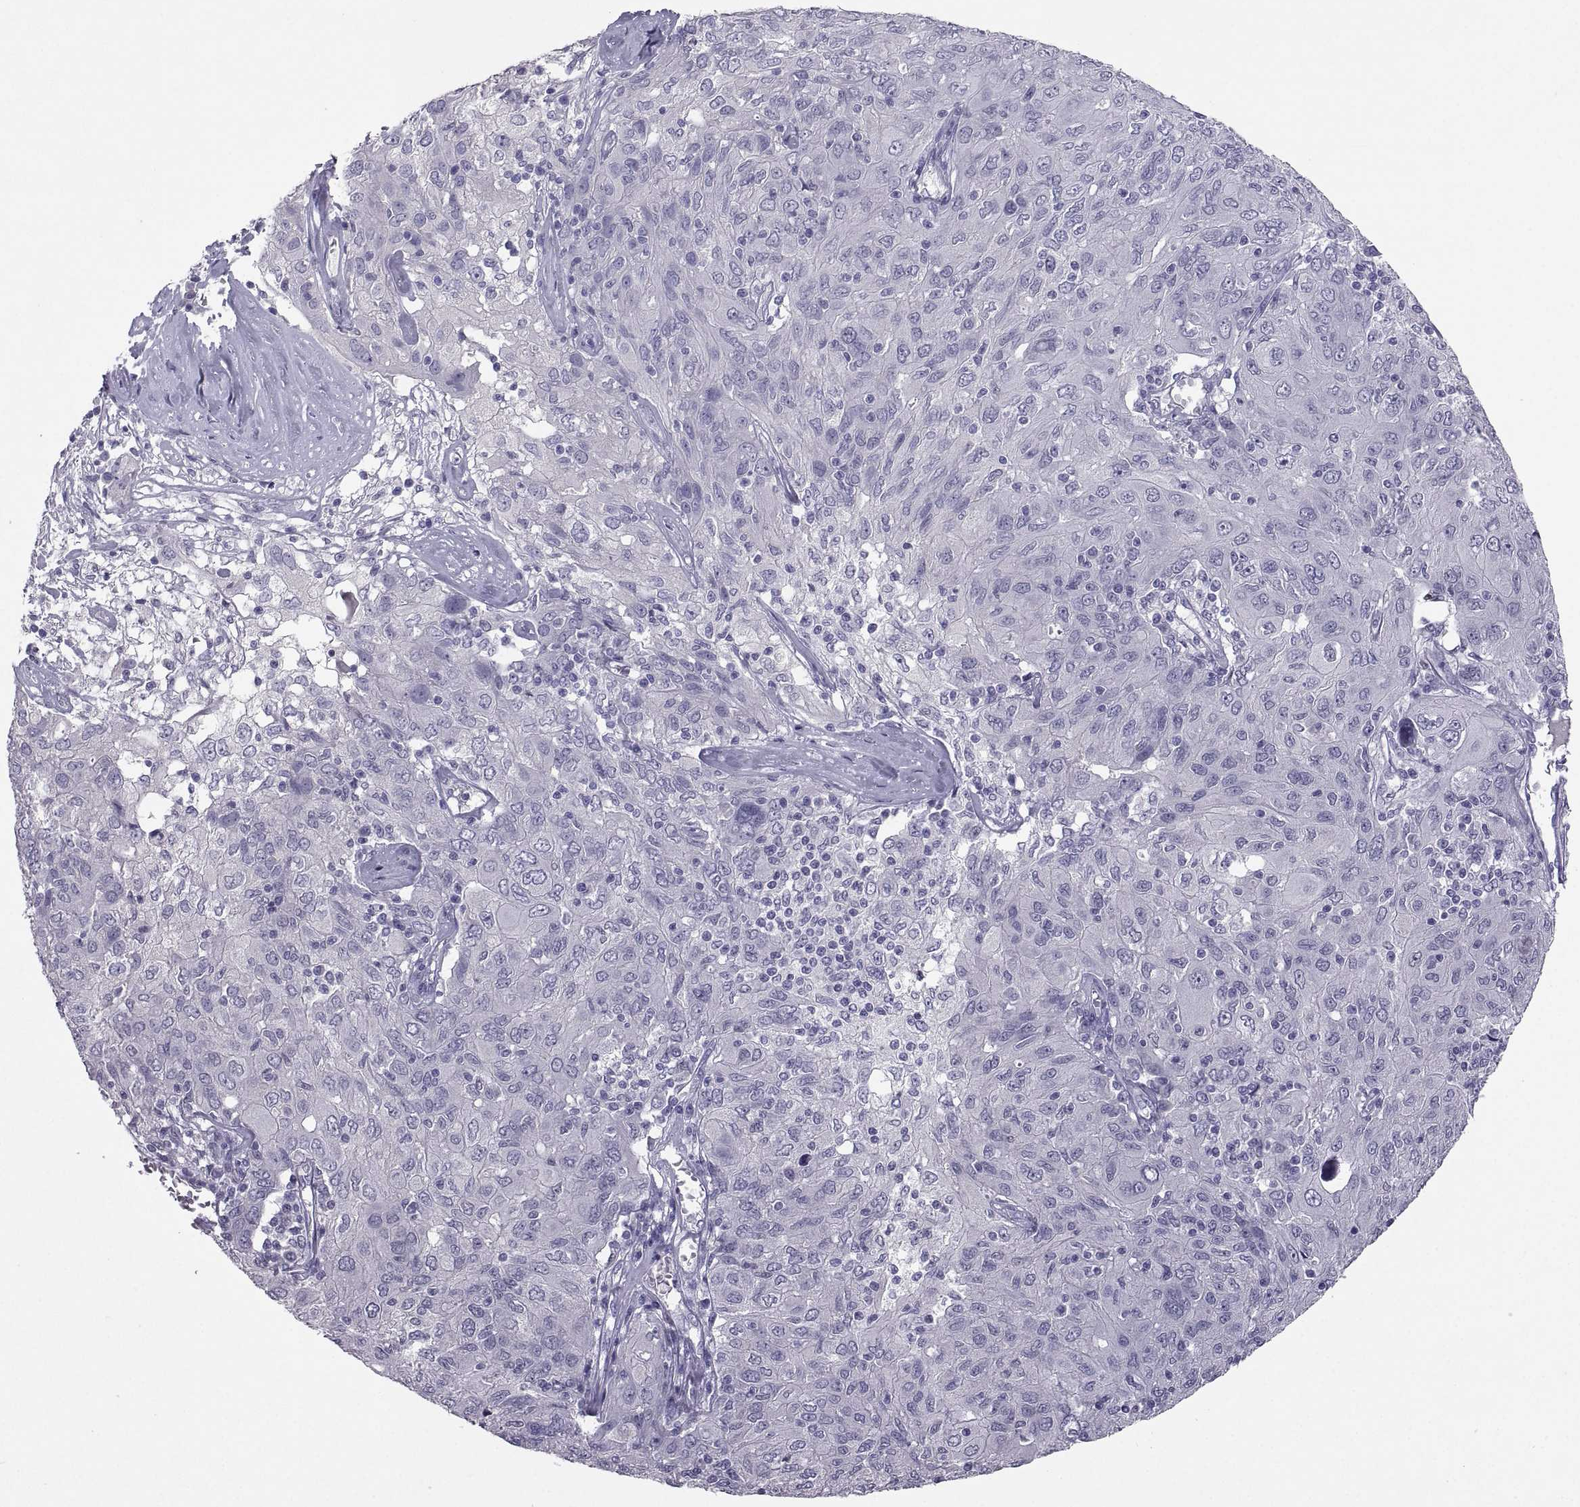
{"staining": {"intensity": "negative", "quantity": "none", "location": "none"}, "tissue": "ovarian cancer", "cell_type": "Tumor cells", "image_type": "cancer", "snomed": [{"axis": "morphology", "description": "Carcinoma, endometroid"}, {"axis": "topography", "description": "Ovary"}], "caption": "The photomicrograph displays no staining of tumor cells in ovarian cancer (endometroid carcinoma).", "gene": "SOX21", "patient": {"sex": "female", "age": 50}}